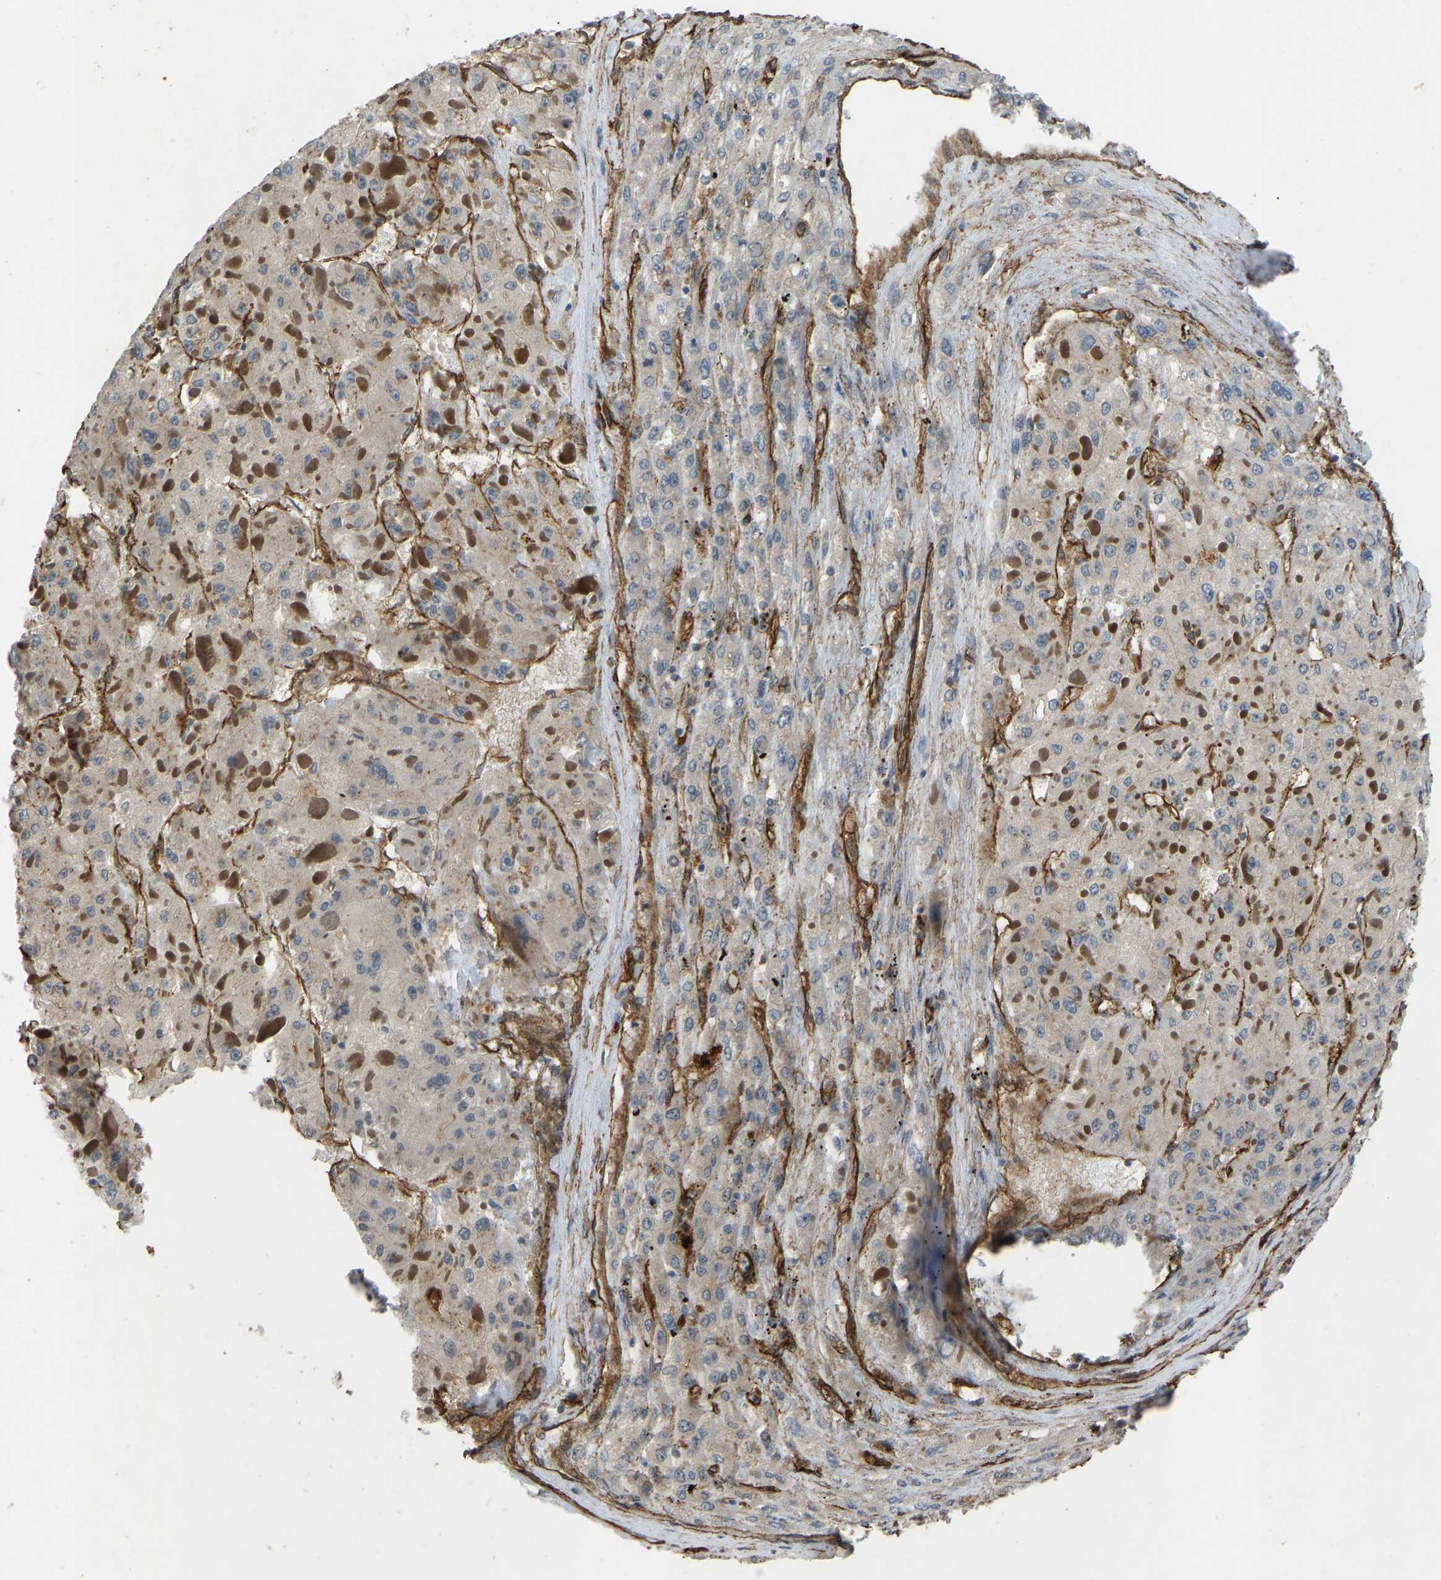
{"staining": {"intensity": "weak", "quantity": "<25%", "location": "cytoplasmic/membranous"}, "tissue": "liver cancer", "cell_type": "Tumor cells", "image_type": "cancer", "snomed": [{"axis": "morphology", "description": "Carcinoma, Hepatocellular, NOS"}, {"axis": "topography", "description": "Liver"}], "caption": "Immunohistochemical staining of liver cancer shows no significant expression in tumor cells.", "gene": "NMB", "patient": {"sex": "female", "age": 73}}